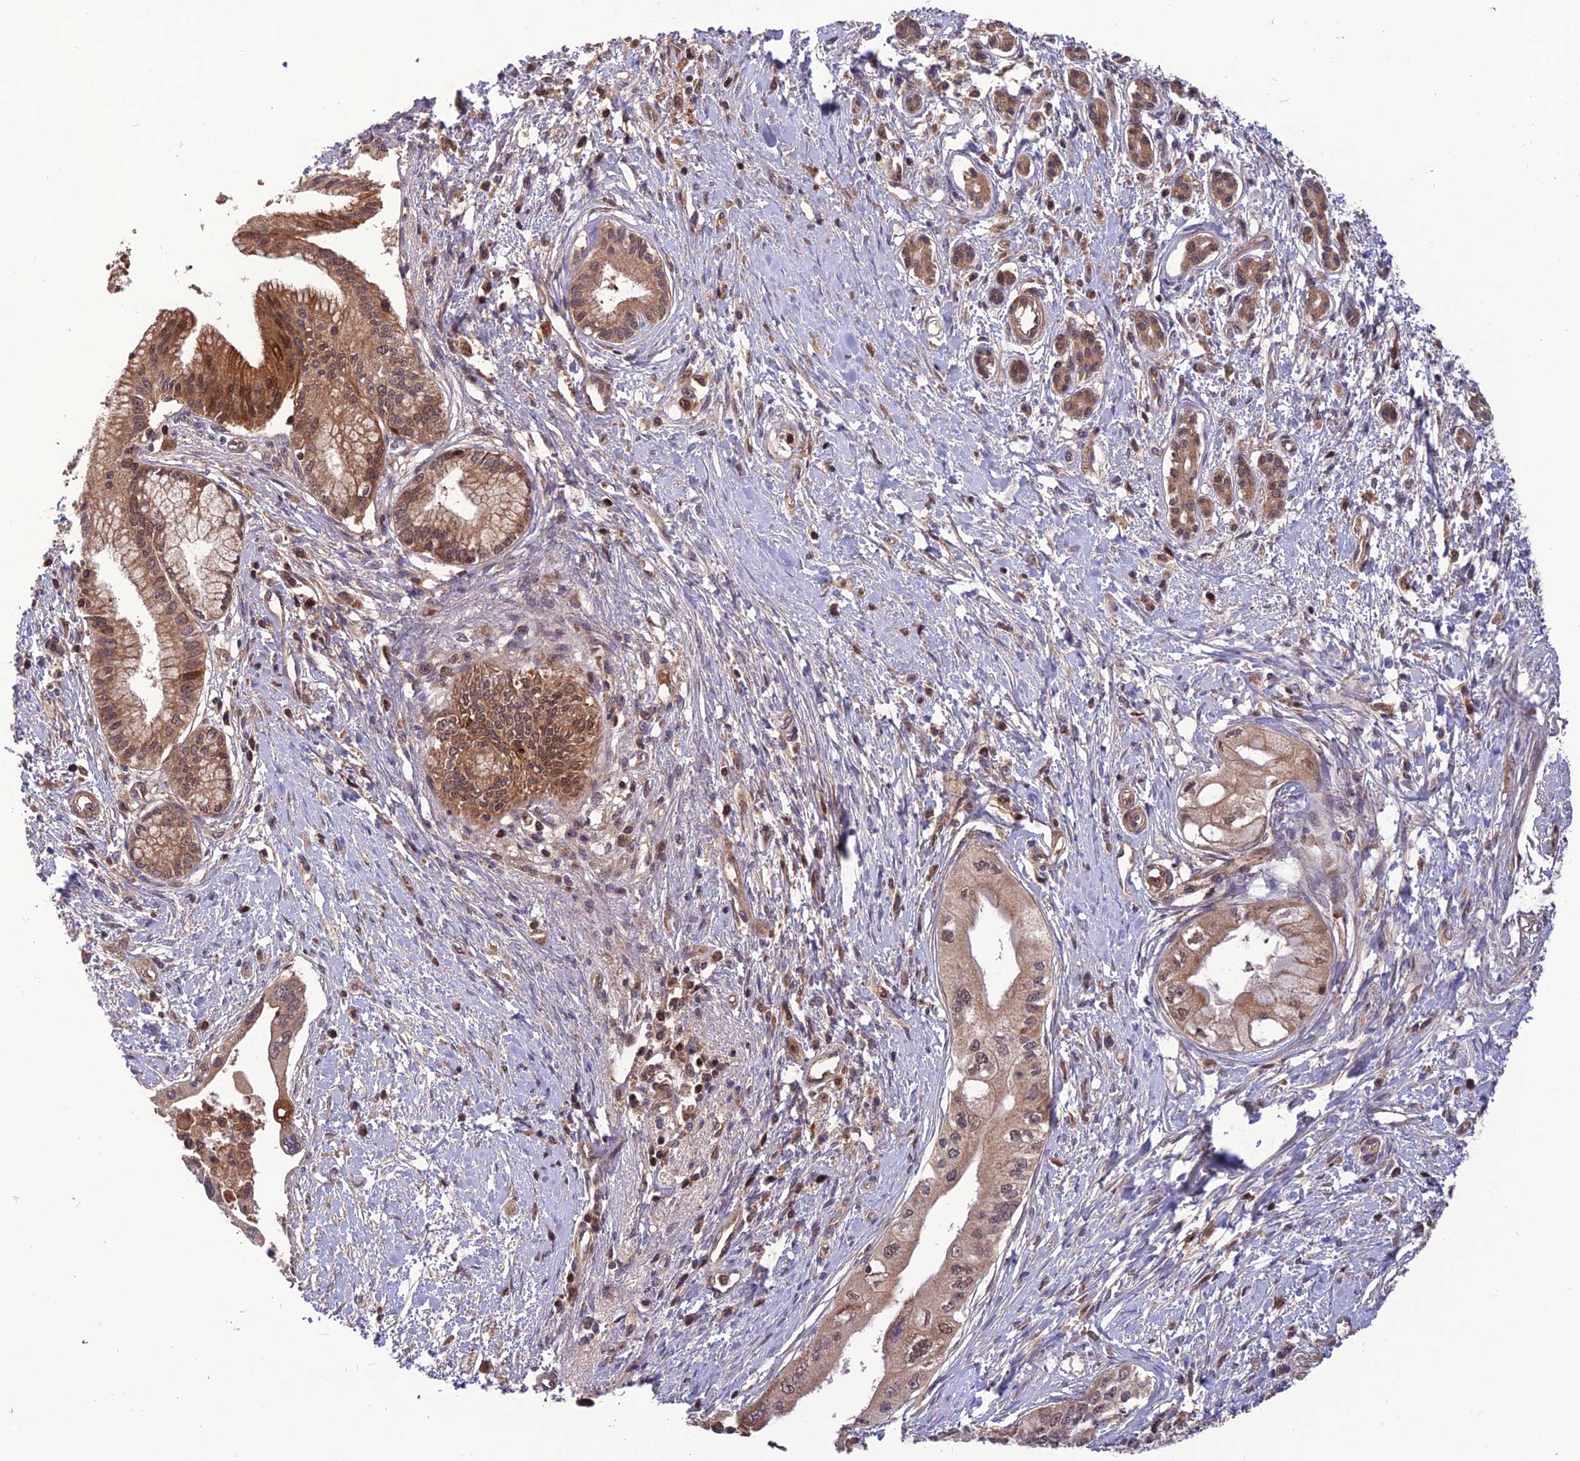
{"staining": {"intensity": "moderate", "quantity": ">75%", "location": "cytoplasmic/membranous,nuclear"}, "tissue": "pancreatic cancer", "cell_type": "Tumor cells", "image_type": "cancer", "snomed": [{"axis": "morphology", "description": "Adenocarcinoma, NOS"}, {"axis": "topography", "description": "Pancreas"}], "caption": "Pancreatic adenocarcinoma stained with immunohistochemistry exhibits moderate cytoplasmic/membranous and nuclear positivity in approximately >75% of tumor cells.", "gene": "NDUFC1", "patient": {"sex": "male", "age": 46}}